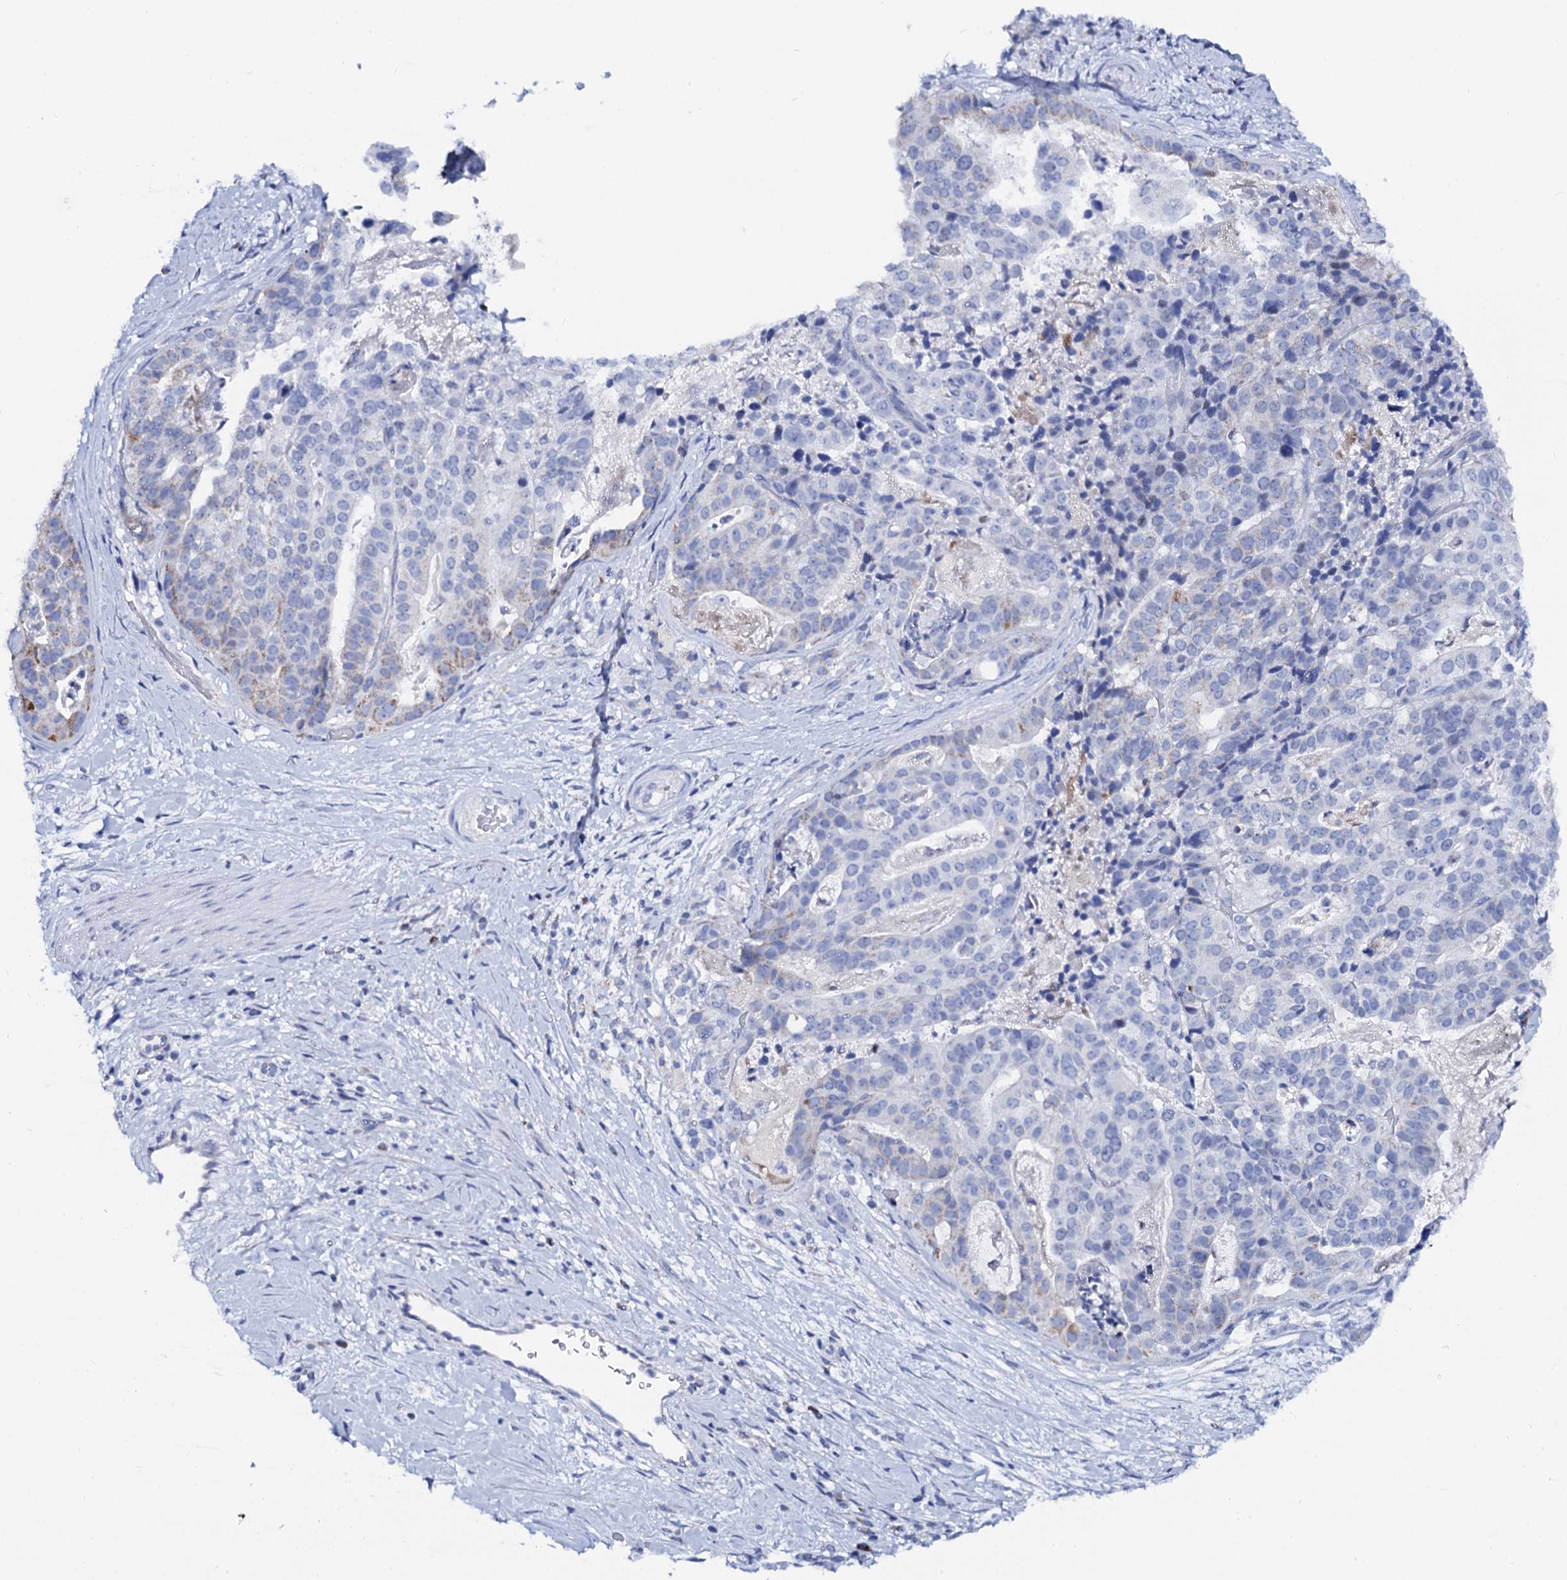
{"staining": {"intensity": "weak", "quantity": "<25%", "location": "cytoplasmic/membranous"}, "tissue": "stomach cancer", "cell_type": "Tumor cells", "image_type": "cancer", "snomed": [{"axis": "morphology", "description": "Adenocarcinoma, NOS"}, {"axis": "topography", "description": "Stomach"}], "caption": "IHC micrograph of human adenocarcinoma (stomach) stained for a protein (brown), which shows no positivity in tumor cells.", "gene": "ACADSB", "patient": {"sex": "male", "age": 48}}